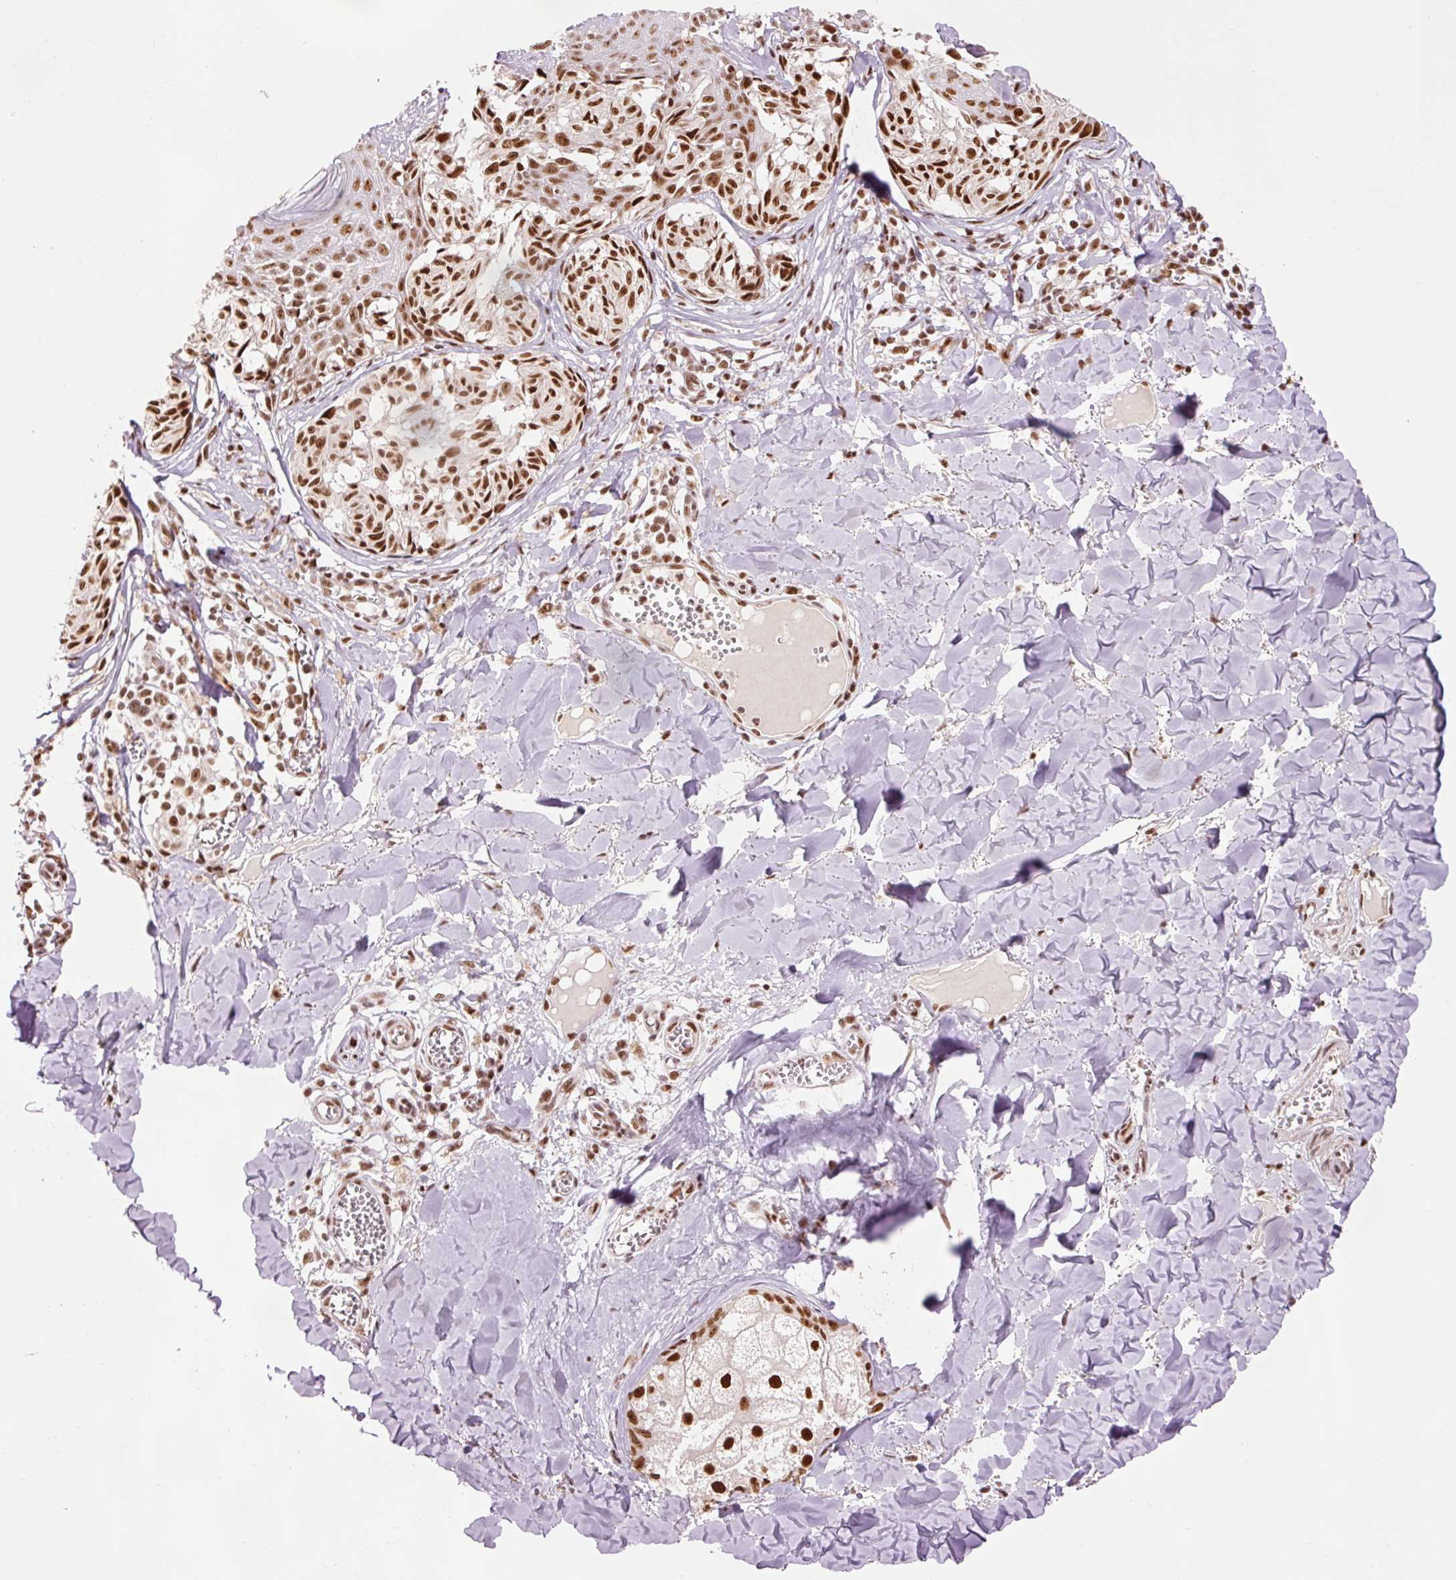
{"staining": {"intensity": "strong", "quantity": ">75%", "location": "nuclear"}, "tissue": "melanoma", "cell_type": "Tumor cells", "image_type": "cancer", "snomed": [{"axis": "morphology", "description": "Malignant melanoma, NOS"}, {"axis": "topography", "description": "Skin"}], "caption": "Melanoma stained with a brown dye reveals strong nuclear positive staining in approximately >75% of tumor cells.", "gene": "ZBTB44", "patient": {"sex": "female", "age": 43}}